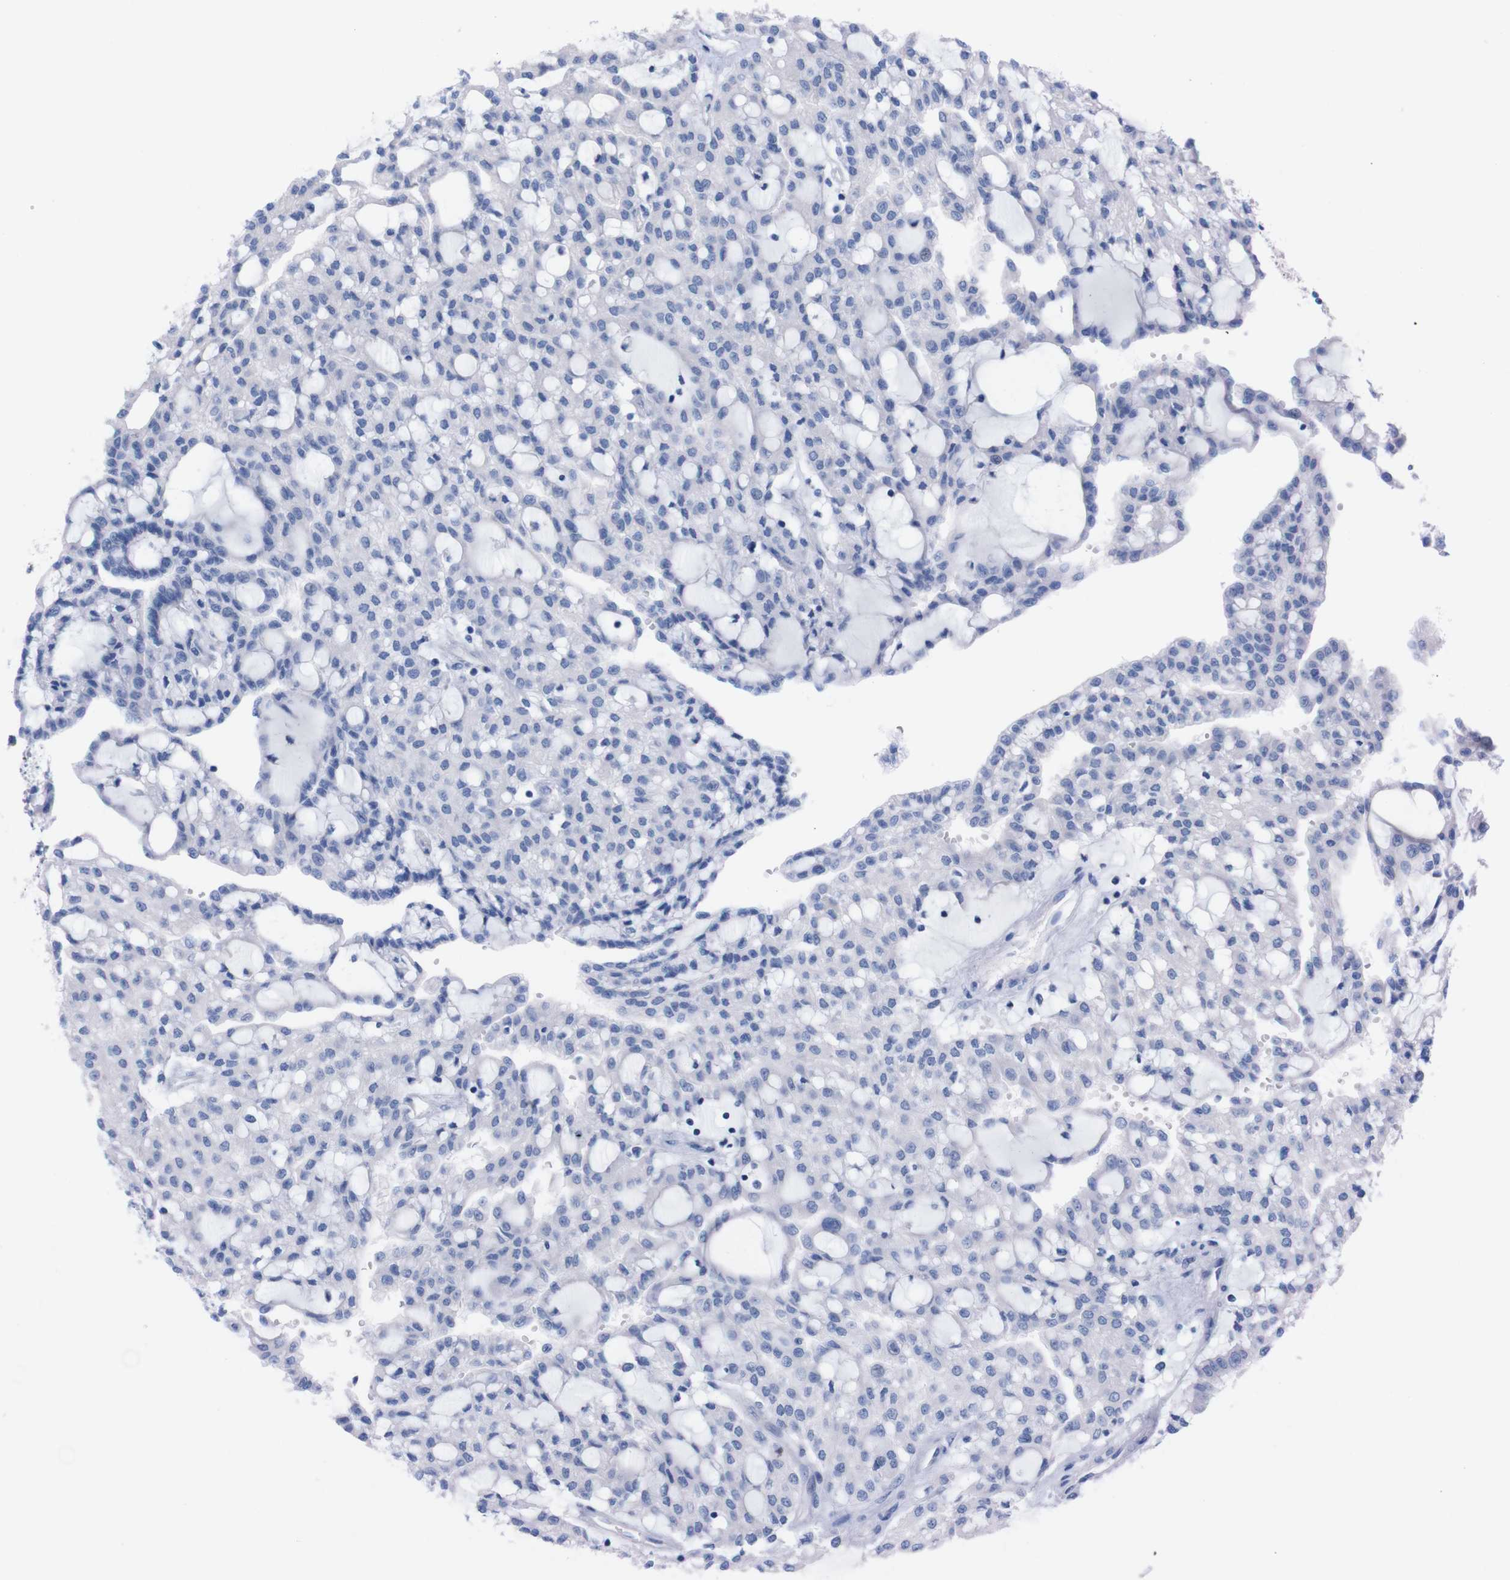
{"staining": {"intensity": "negative", "quantity": "none", "location": "none"}, "tissue": "renal cancer", "cell_type": "Tumor cells", "image_type": "cancer", "snomed": [{"axis": "morphology", "description": "Adenocarcinoma, NOS"}, {"axis": "topography", "description": "Kidney"}], "caption": "The photomicrograph shows no staining of tumor cells in renal cancer (adenocarcinoma). (DAB (3,3'-diaminobenzidine) immunohistochemistry, high magnification).", "gene": "TMEM243", "patient": {"sex": "male", "age": 63}}